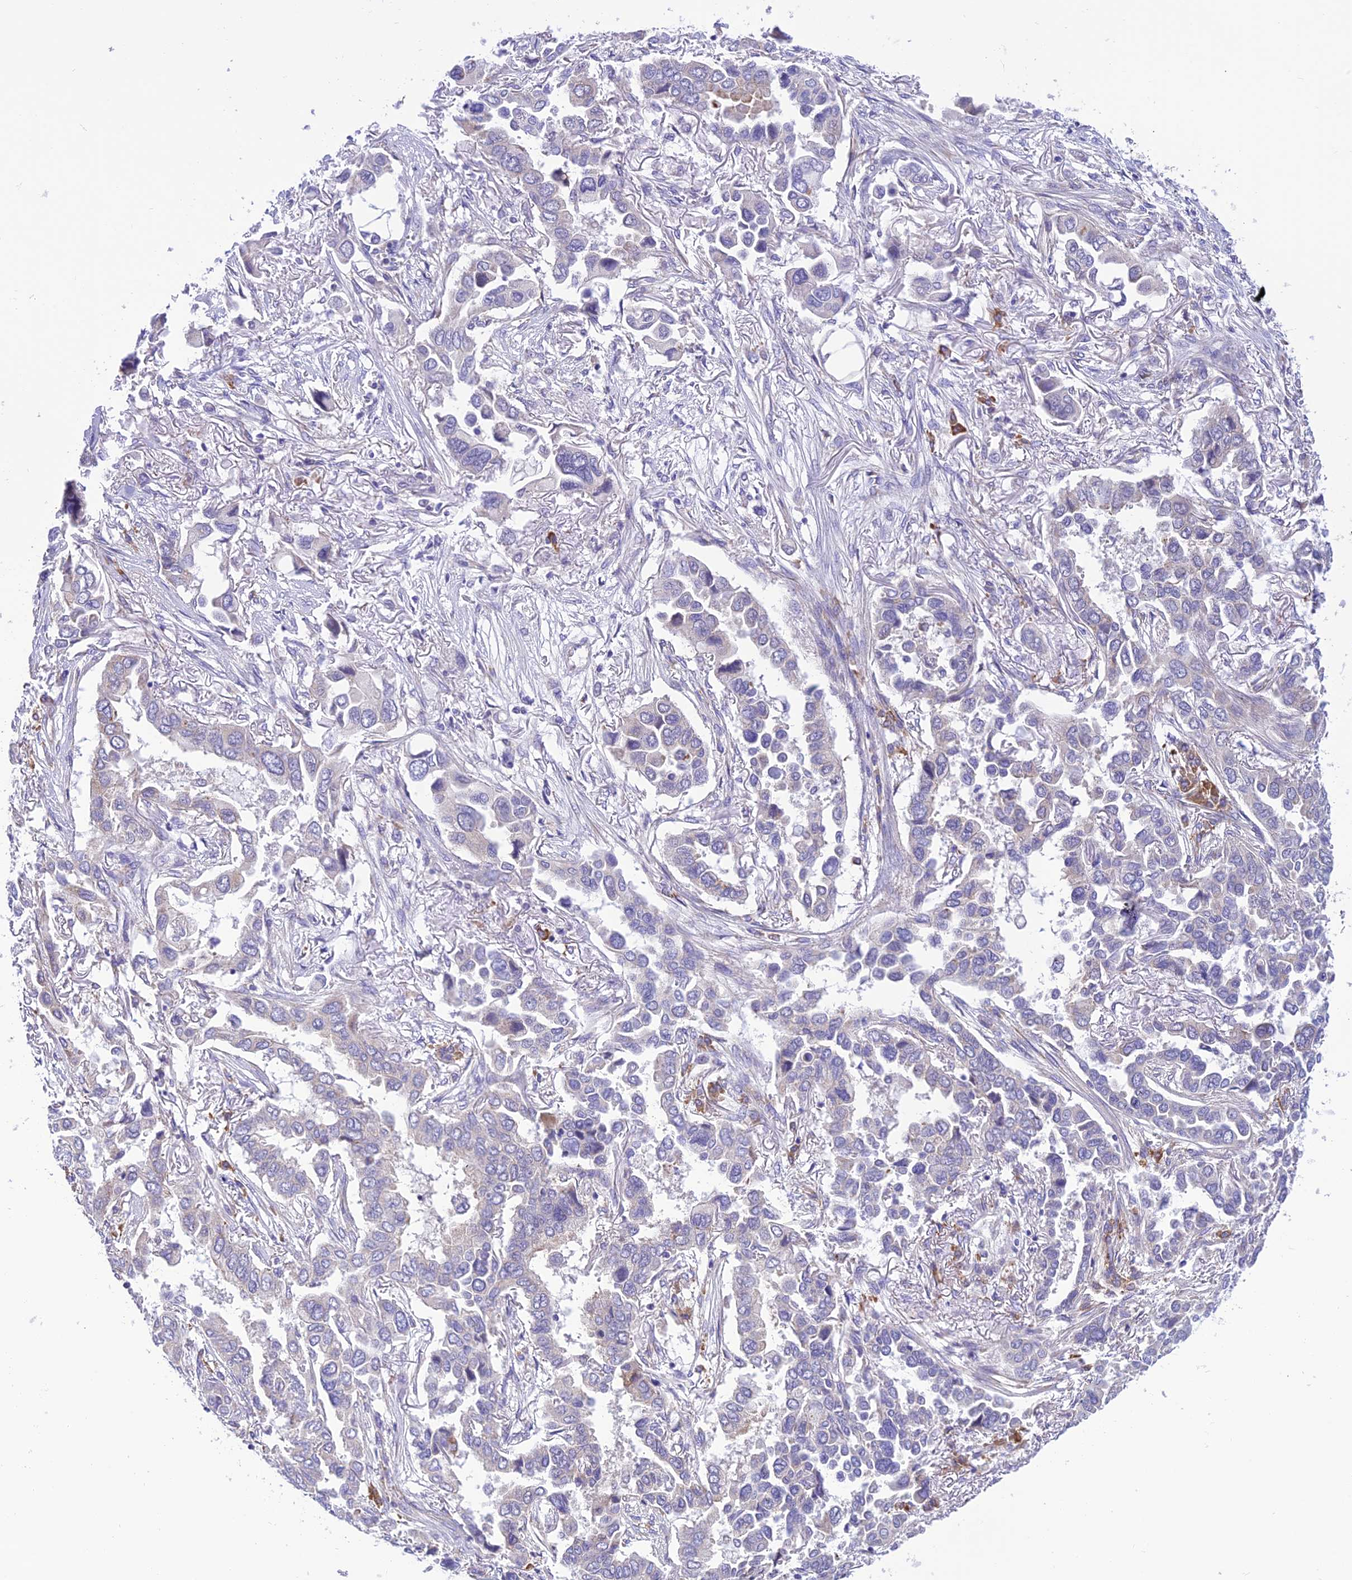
{"staining": {"intensity": "negative", "quantity": "none", "location": "none"}, "tissue": "lung cancer", "cell_type": "Tumor cells", "image_type": "cancer", "snomed": [{"axis": "morphology", "description": "Adenocarcinoma, NOS"}, {"axis": "topography", "description": "Lung"}], "caption": "High power microscopy image of an immunohistochemistry (IHC) photomicrograph of adenocarcinoma (lung), revealing no significant positivity in tumor cells. (IHC, brightfield microscopy, high magnification).", "gene": "RNF126", "patient": {"sex": "female", "age": 76}}